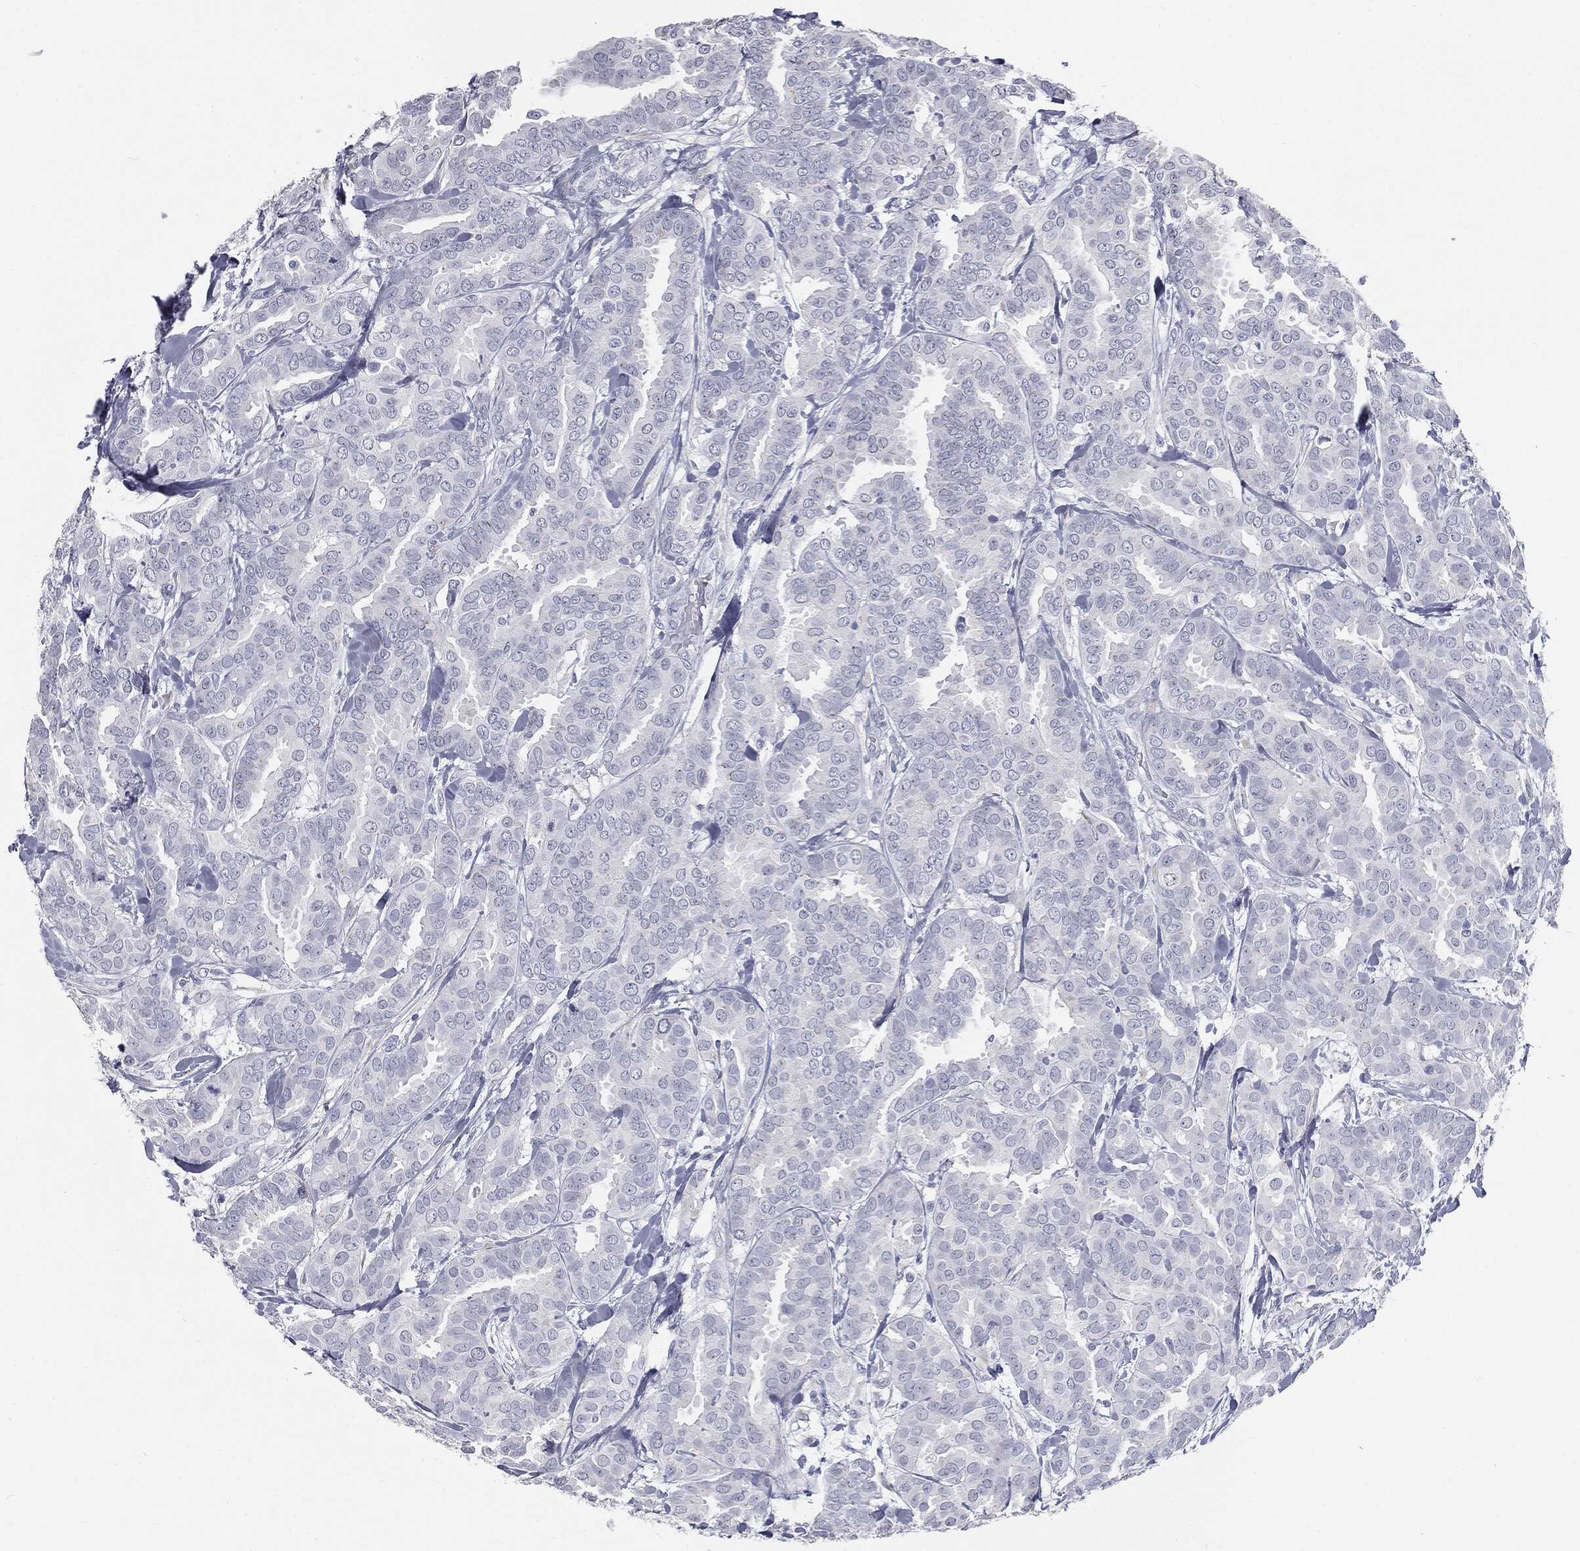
{"staining": {"intensity": "negative", "quantity": "none", "location": "none"}, "tissue": "breast cancer", "cell_type": "Tumor cells", "image_type": "cancer", "snomed": [{"axis": "morphology", "description": "Duct carcinoma"}, {"axis": "topography", "description": "Breast"}], "caption": "Breast cancer (infiltrating ductal carcinoma) was stained to show a protein in brown. There is no significant staining in tumor cells. The staining was performed using DAB to visualize the protein expression in brown, while the nuclei were stained in blue with hematoxylin (Magnification: 20x).", "gene": "MUC5AC", "patient": {"sex": "female", "age": 45}}